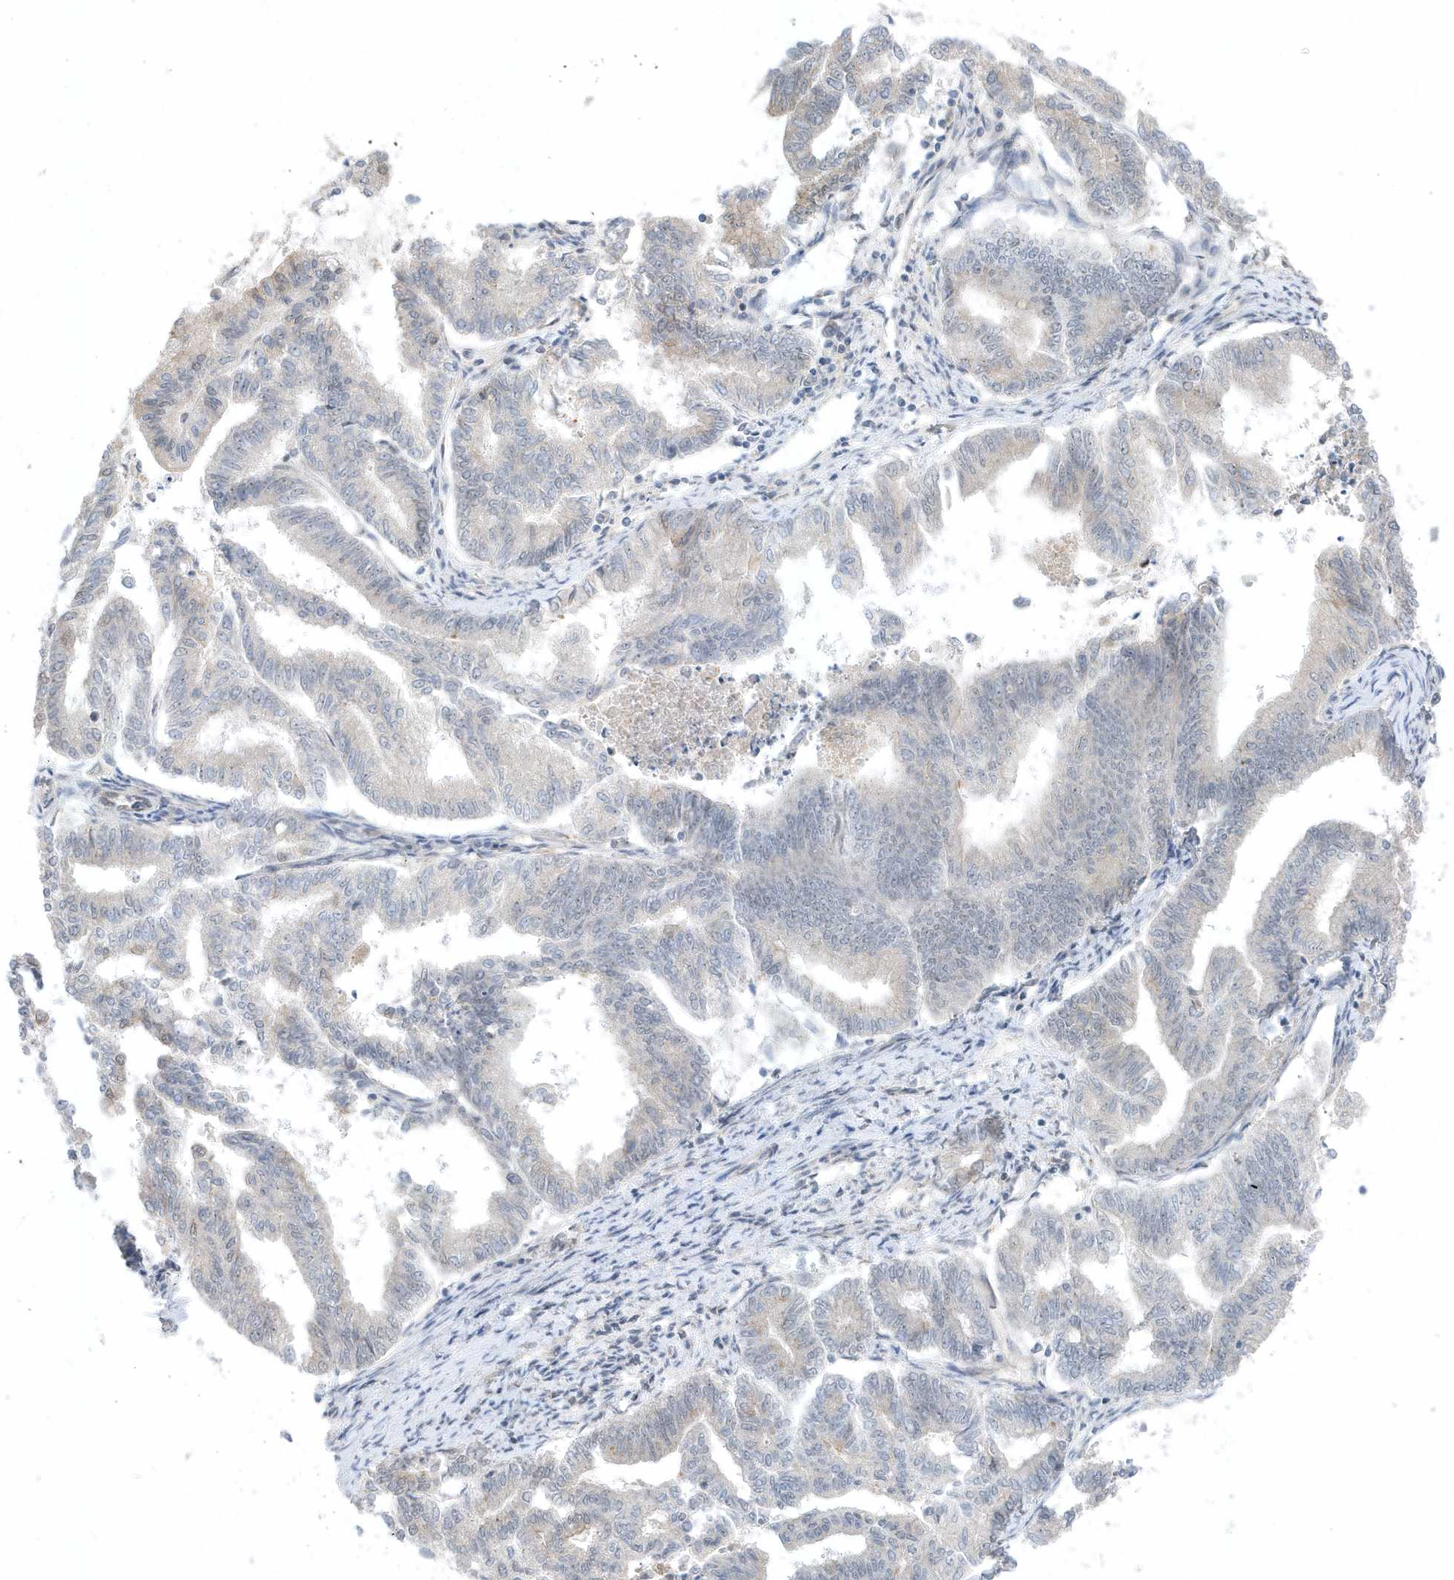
{"staining": {"intensity": "negative", "quantity": "none", "location": "none"}, "tissue": "endometrial cancer", "cell_type": "Tumor cells", "image_type": "cancer", "snomed": [{"axis": "morphology", "description": "Adenocarcinoma, NOS"}, {"axis": "topography", "description": "Endometrium"}], "caption": "This is an IHC histopathology image of human endometrial cancer (adenocarcinoma). There is no expression in tumor cells.", "gene": "USP53", "patient": {"sex": "female", "age": 79}}